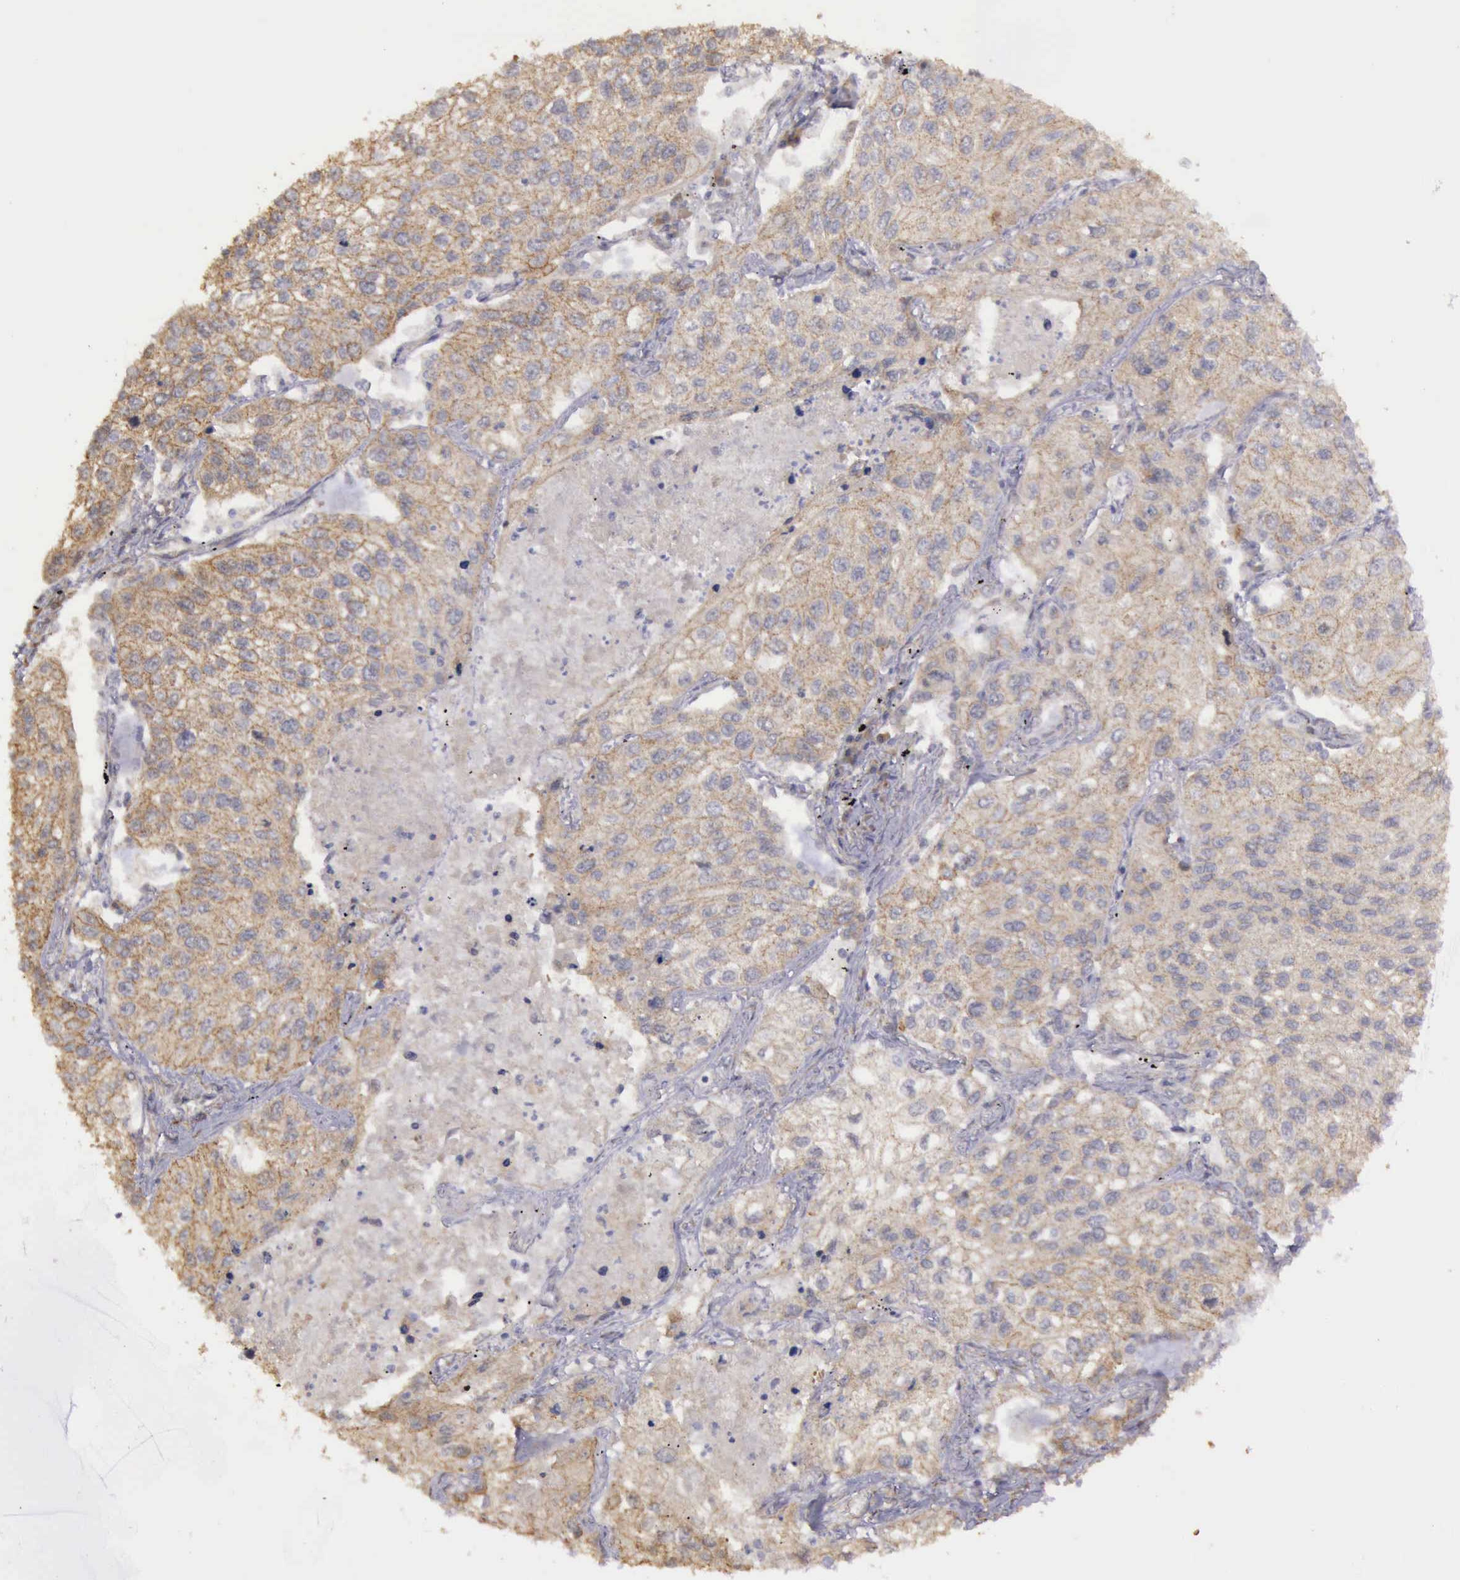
{"staining": {"intensity": "weak", "quantity": ">75%", "location": "cytoplasmic/membranous"}, "tissue": "lung cancer", "cell_type": "Tumor cells", "image_type": "cancer", "snomed": [{"axis": "morphology", "description": "Squamous cell carcinoma, NOS"}, {"axis": "topography", "description": "Lung"}], "caption": "Immunohistochemical staining of human lung cancer (squamous cell carcinoma) displays weak cytoplasmic/membranous protein staining in approximately >75% of tumor cells. The protein of interest is stained brown, and the nuclei are stained in blue (DAB (3,3'-diaminobenzidine) IHC with brightfield microscopy, high magnification).", "gene": "EIF5", "patient": {"sex": "male", "age": 75}}